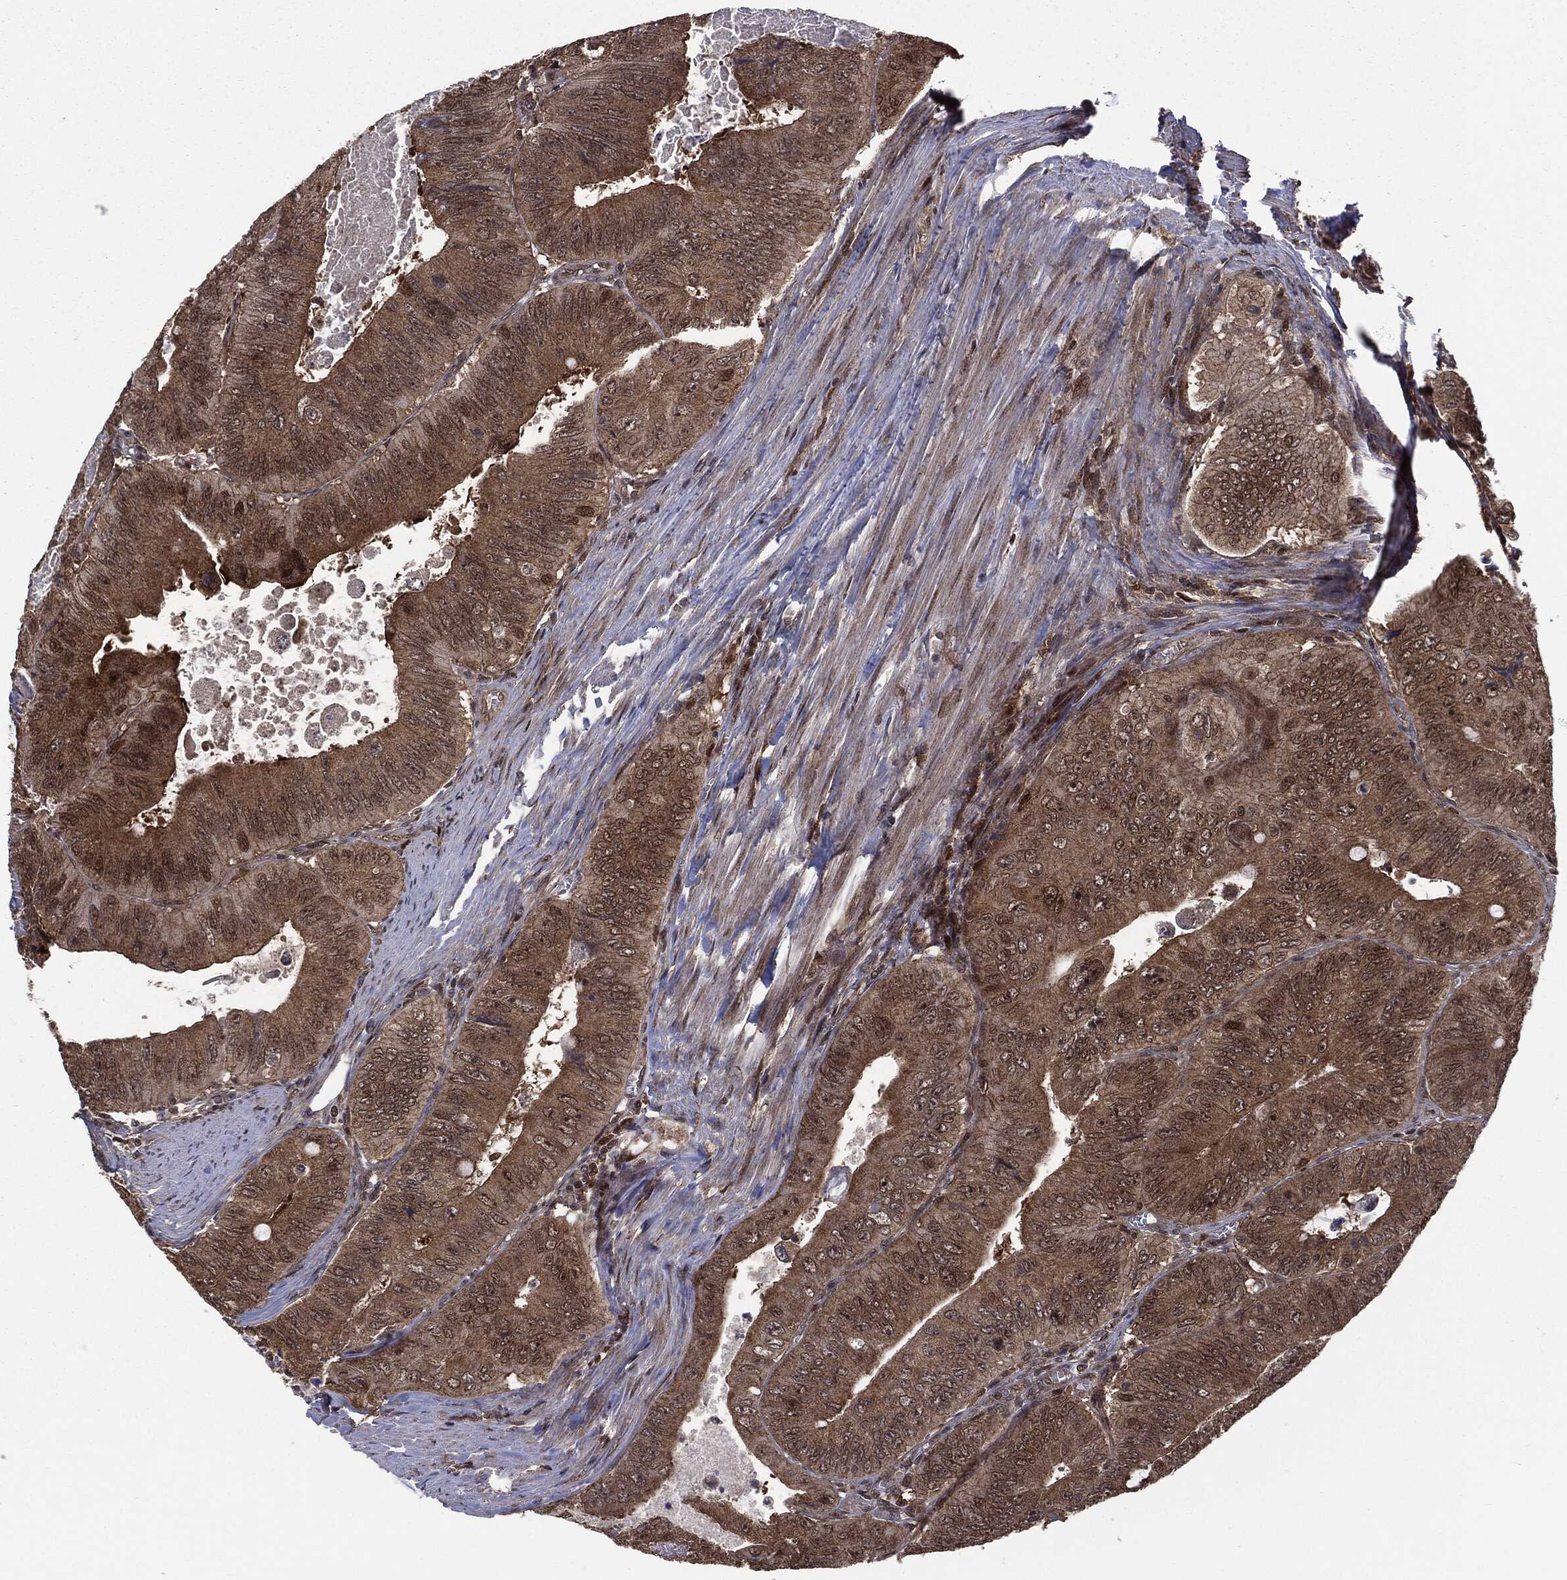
{"staining": {"intensity": "weak", "quantity": ">75%", "location": "cytoplasmic/membranous,nuclear"}, "tissue": "colorectal cancer", "cell_type": "Tumor cells", "image_type": "cancer", "snomed": [{"axis": "morphology", "description": "Adenocarcinoma, NOS"}, {"axis": "topography", "description": "Colon"}], "caption": "This is an image of immunohistochemistry staining of adenocarcinoma (colorectal), which shows weak positivity in the cytoplasmic/membranous and nuclear of tumor cells.", "gene": "PTPA", "patient": {"sex": "female", "age": 84}}